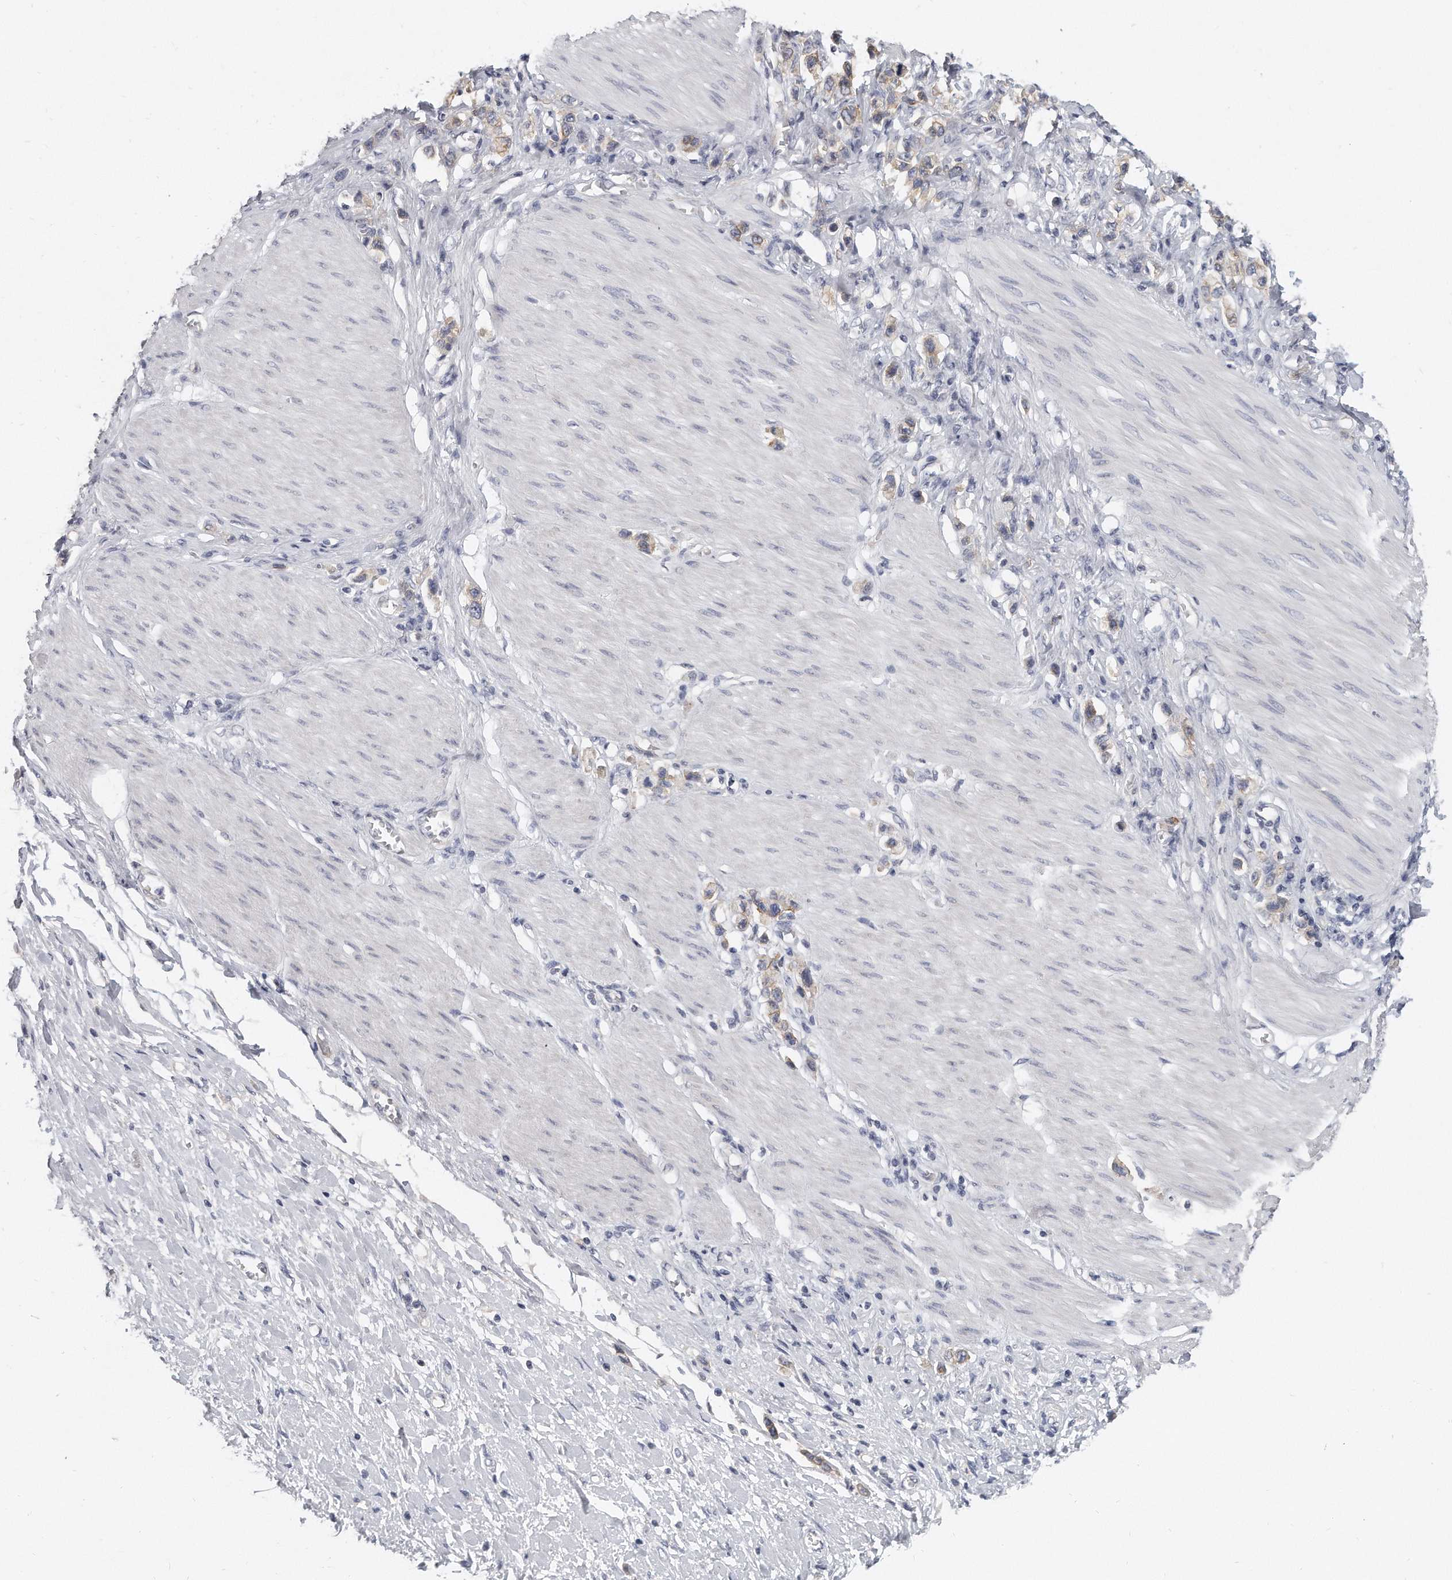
{"staining": {"intensity": "weak", "quantity": "<25%", "location": "cytoplasmic/membranous"}, "tissue": "stomach cancer", "cell_type": "Tumor cells", "image_type": "cancer", "snomed": [{"axis": "morphology", "description": "Adenocarcinoma, NOS"}, {"axis": "topography", "description": "Stomach"}], "caption": "This is a histopathology image of immunohistochemistry (IHC) staining of stomach cancer (adenocarcinoma), which shows no positivity in tumor cells. Nuclei are stained in blue.", "gene": "PLEKHA6", "patient": {"sex": "female", "age": 65}}